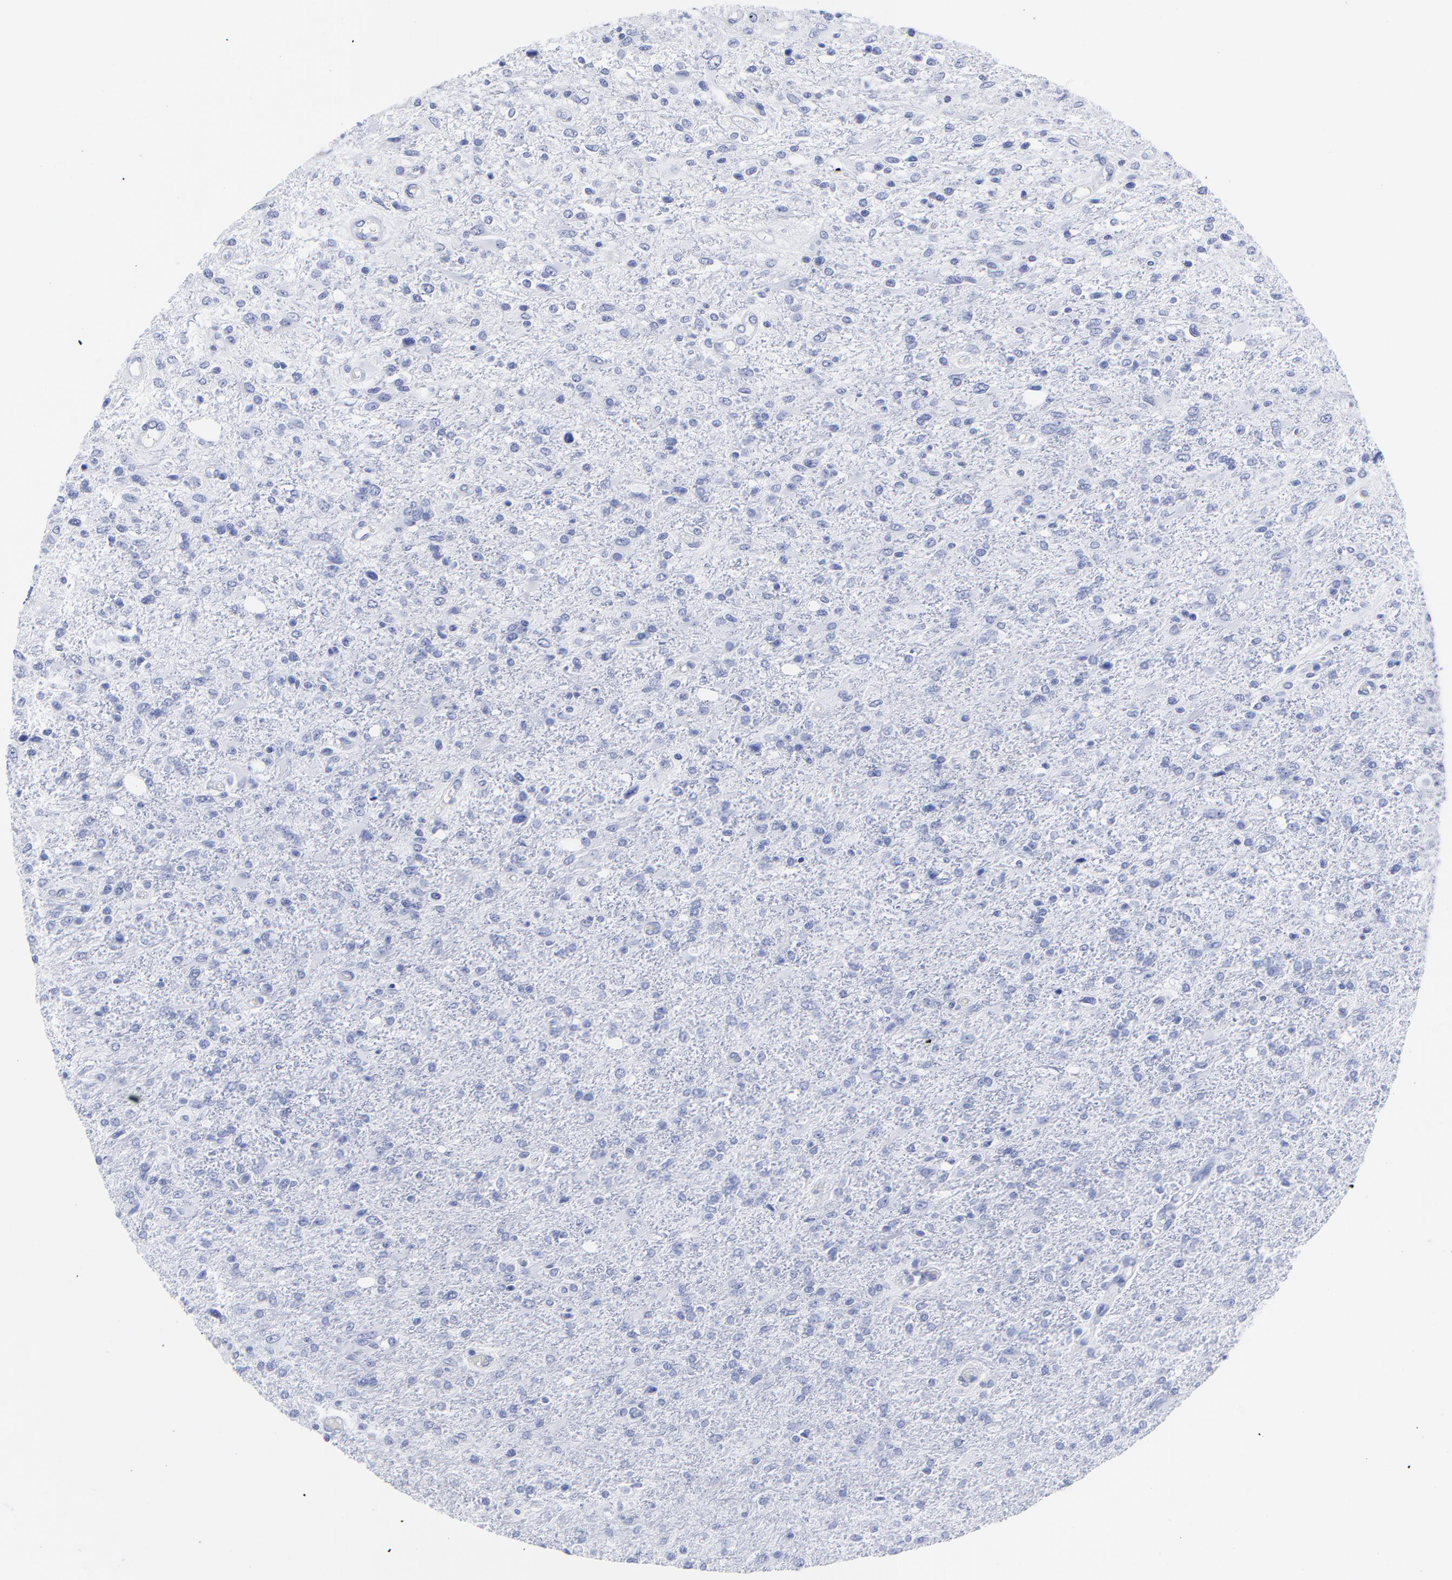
{"staining": {"intensity": "negative", "quantity": "none", "location": "none"}, "tissue": "glioma", "cell_type": "Tumor cells", "image_type": "cancer", "snomed": [{"axis": "morphology", "description": "Glioma, malignant, High grade"}, {"axis": "topography", "description": "Cerebral cortex"}], "caption": "There is no significant staining in tumor cells of malignant high-grade glioma. (DAB immunohistochemistry (IHC) with hematoxylin counter stain).", "gene": "DCN", "patient": {"sex": "male", "age": 76}}